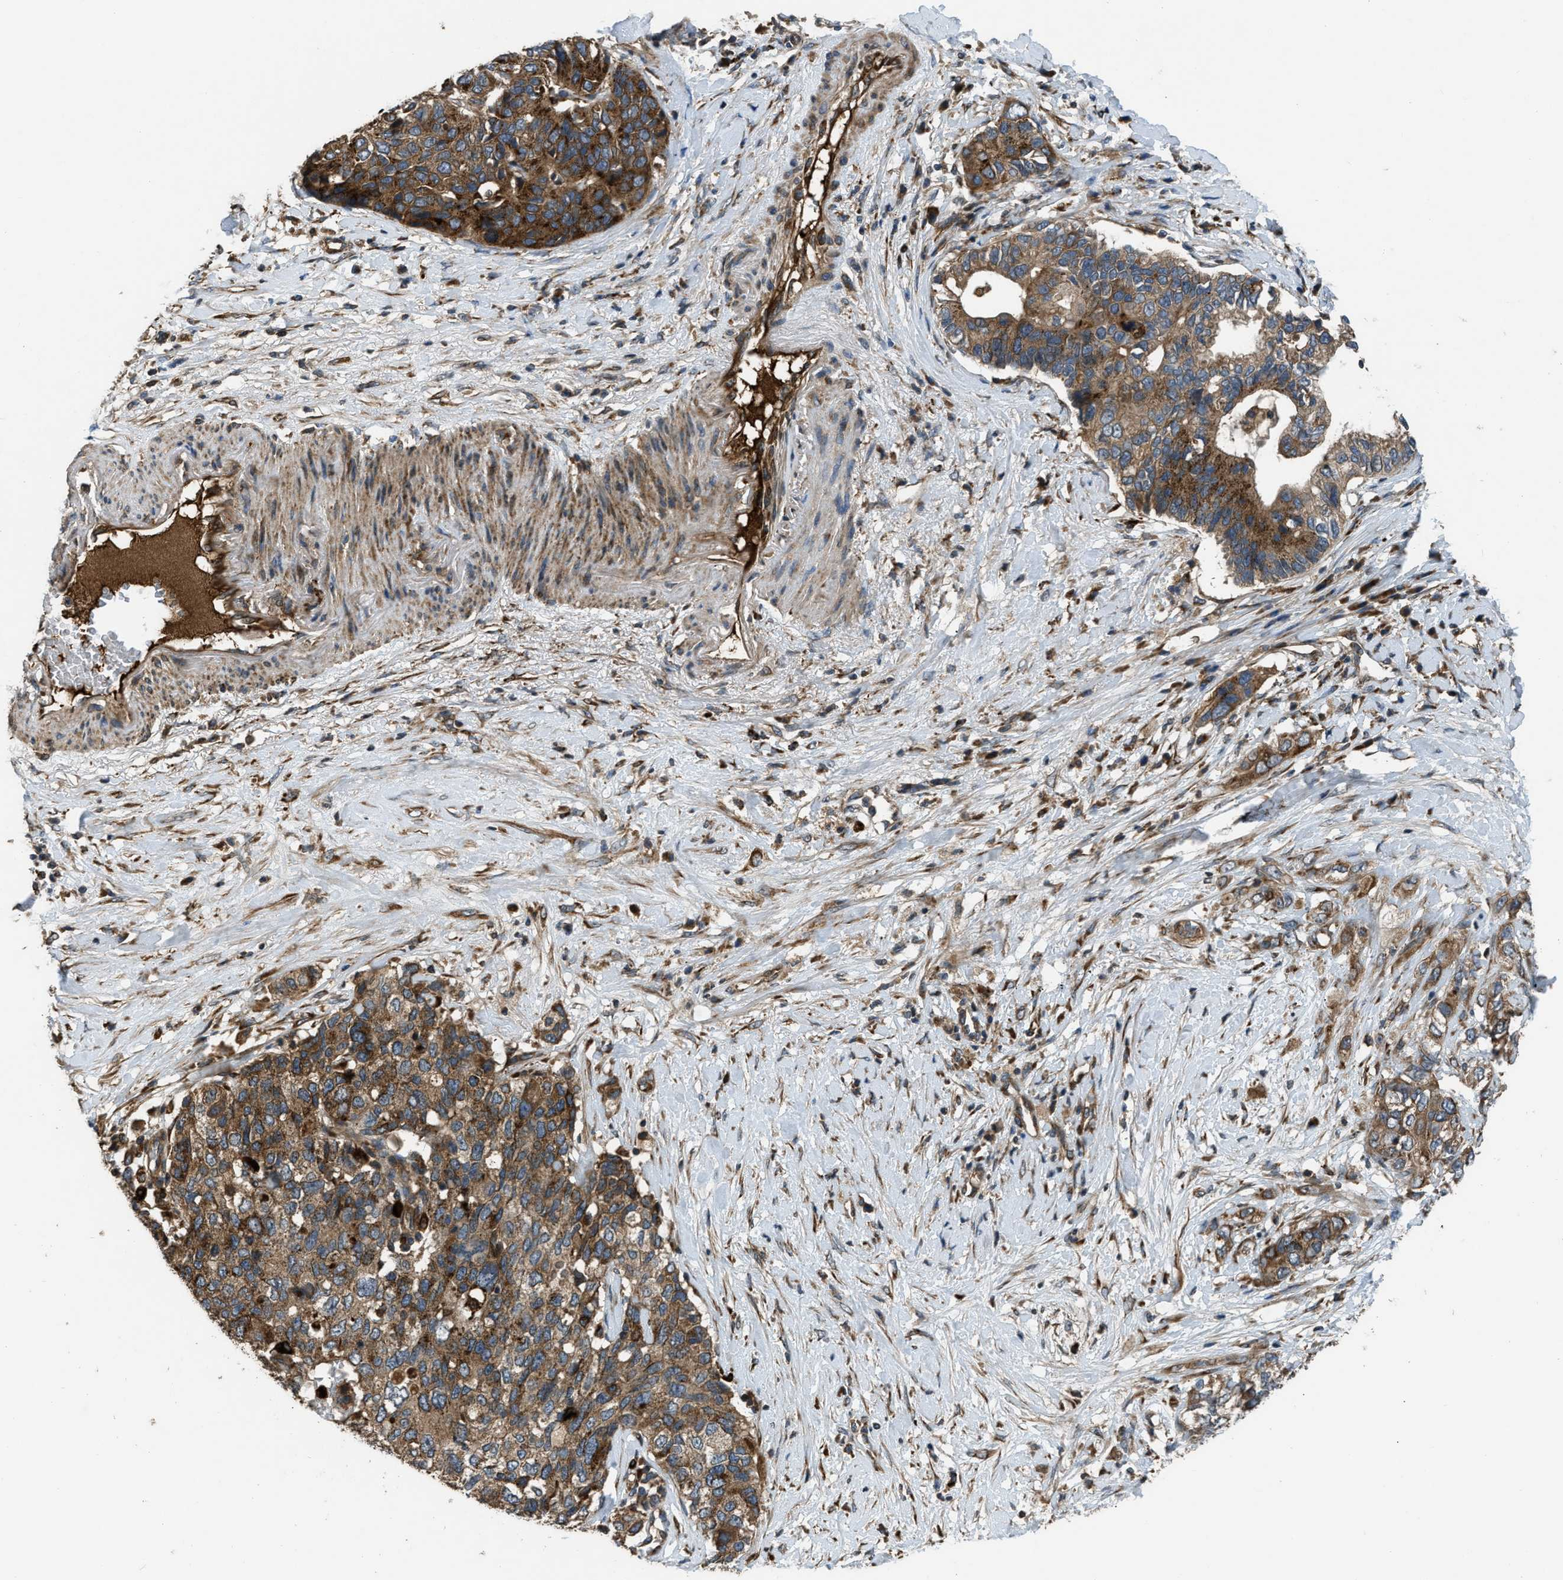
{"staining": {"intensity": "strong", "quantity": ">75%", "location": "cytoplasmic/membranous"}, "tissue": "pancreatic cancer", "cell_type": "Tumor cells", "image_type": "cancer", "snomed": [{"axis": "morphology", "description": "Adenocarcinoma, NOS"}, {"axis": "topography", "description": "Pancreas"}], "caption": "An IHC image of tumor tissue is shown. Protein staining in brown labels strong cytoplasmic/membranous positivity in pancreatic cancer (adenocarcinoma) within tumor cells.", "gene": "GGH", "patient": {"sex": "female", "age": 56}}